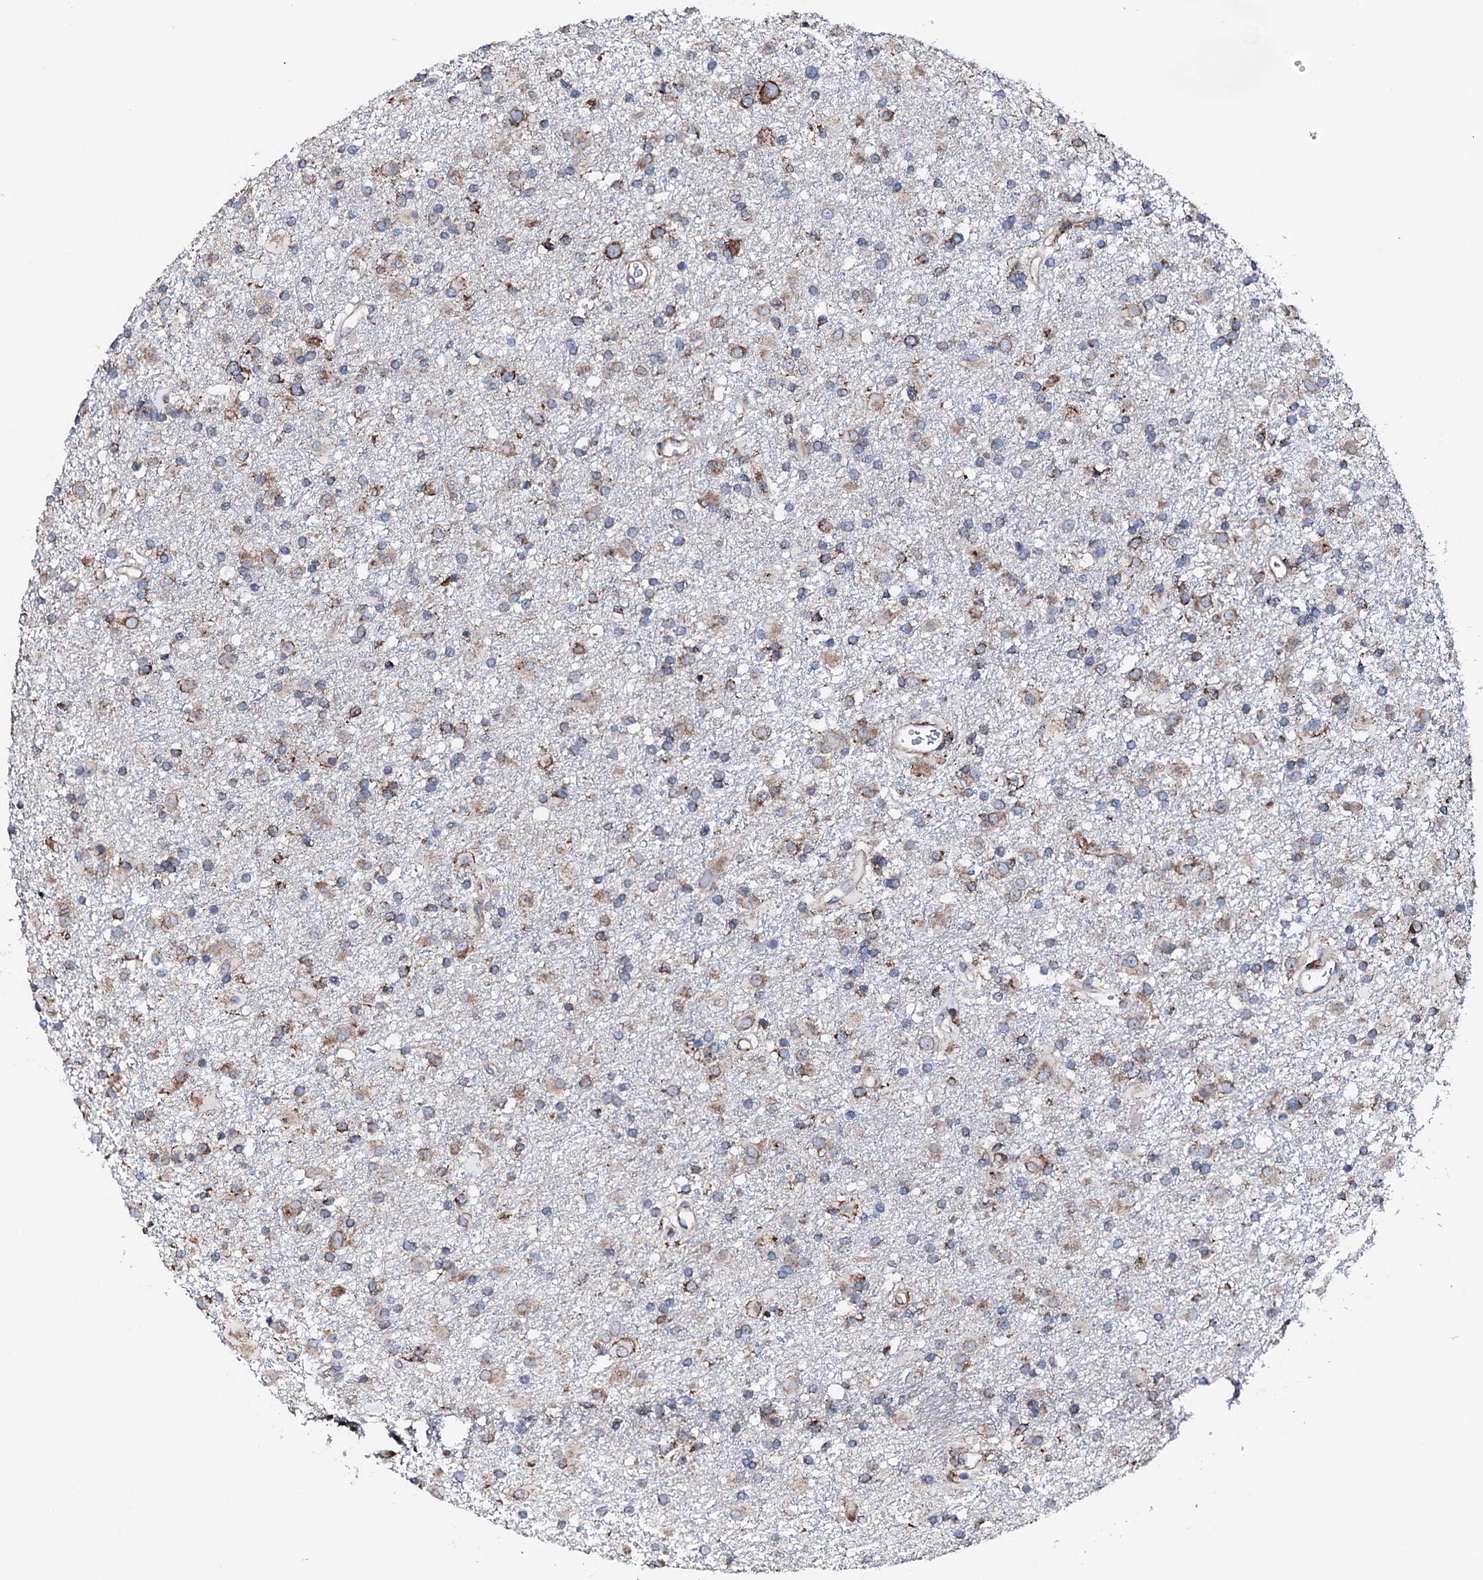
{"staining": {"intensity": "moderate", "quantity": "25%-75%", "location": "cytoplasmic/membranous"}, "tissue": "glioma", "cell_type": "Tumor cells", "image_type": "cancer", "snomed": [{"axis": "morphology", "description": "Glioma, malignant, Low grade"}, {"axis": "topography", "description": "Brain"}], "caption": "Protein staining of glioma tissue shows moderate cytoplasmic/membranous positivity in about 25%-75% of tumor cells.", "gene": "AMDHD1", "patient": {"sex": "male", "age": 65}}